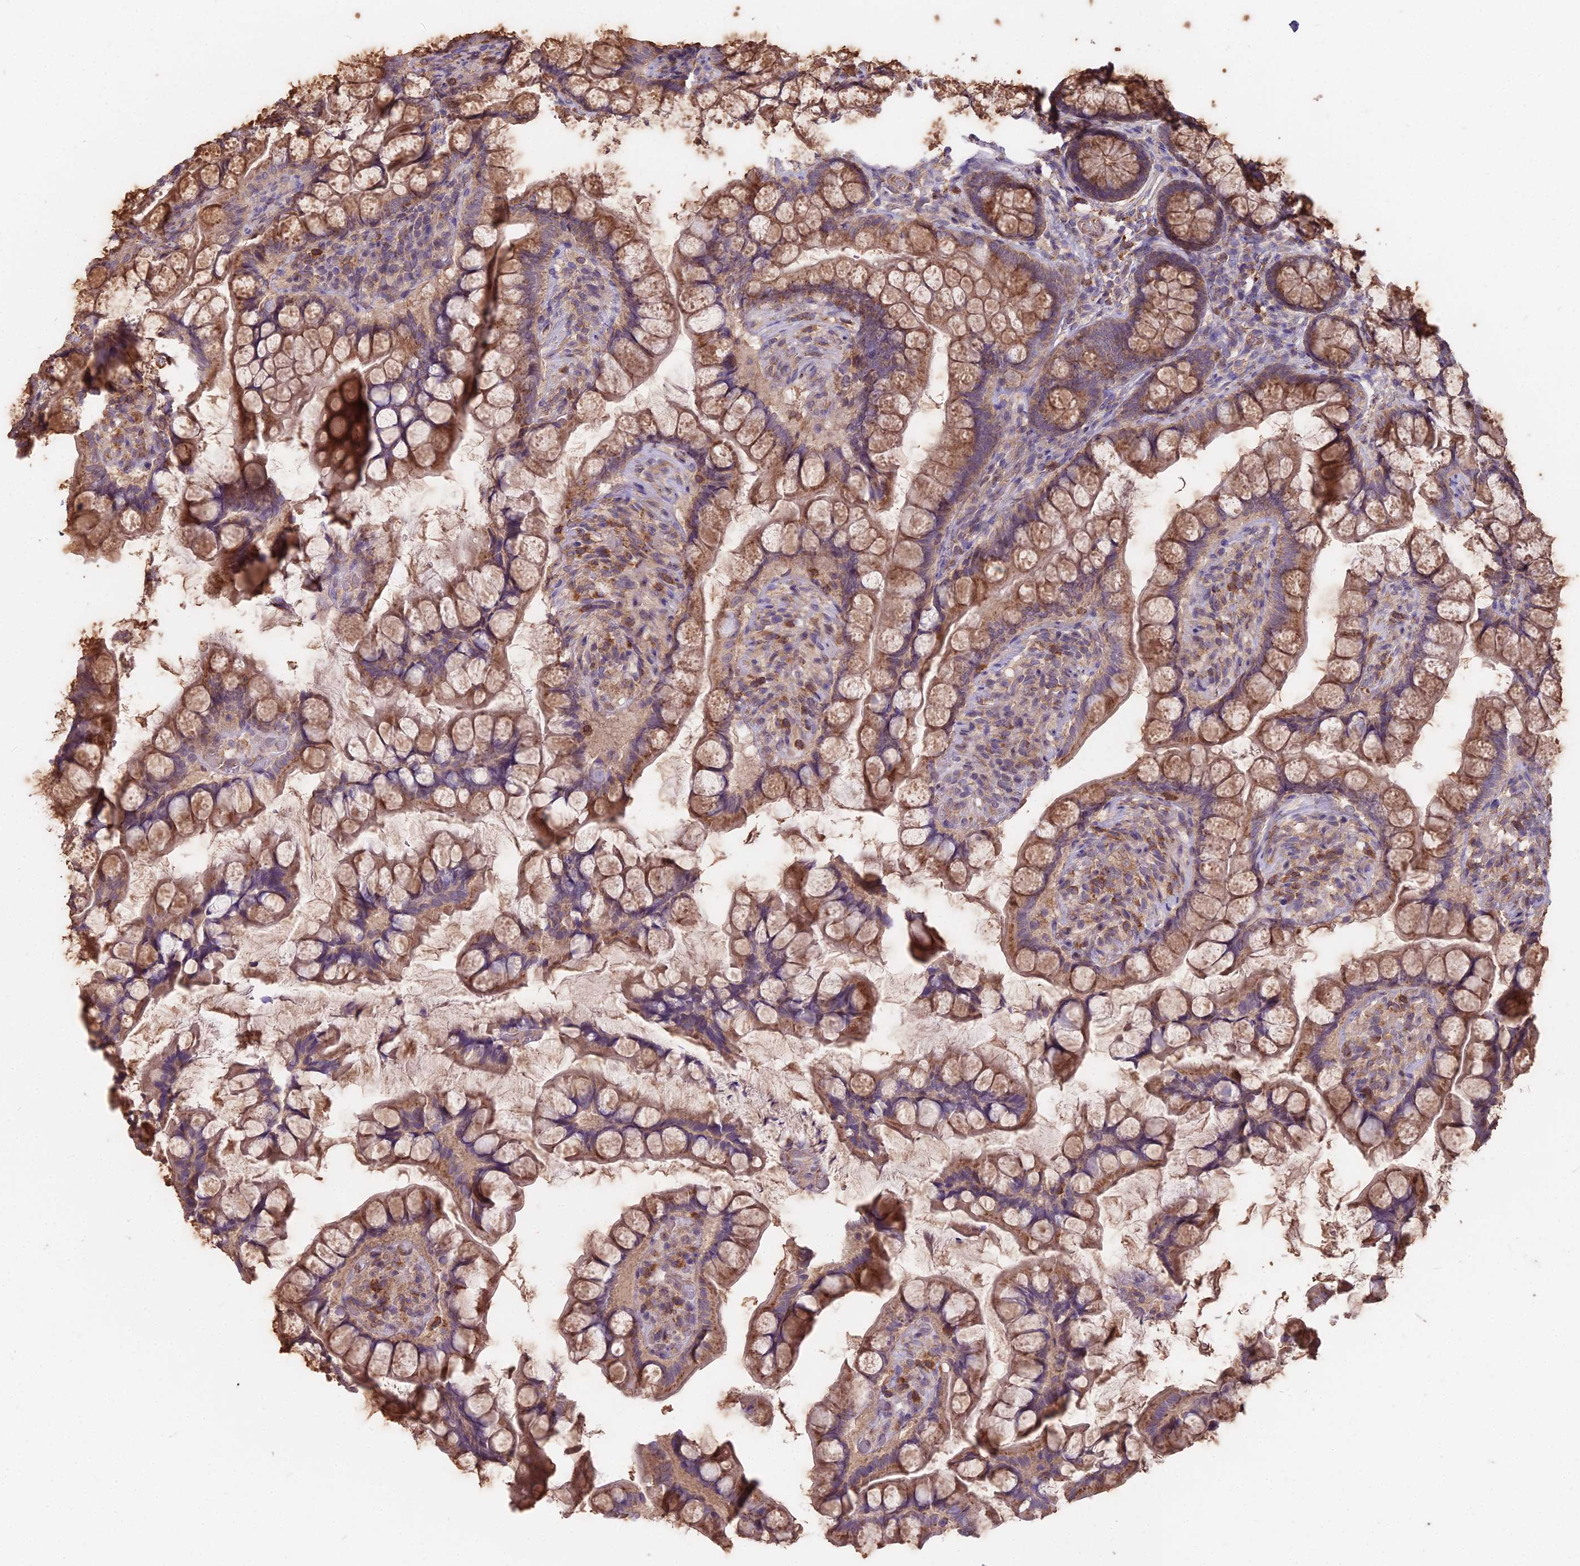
{"staining": {"intensity": "moderate", "quantity": ">75%", "location": "cytoplasmic/membranous"}, "tissue": "small intestine", "cell_type": "Glandular cells", "image_type": "normal", "snomed": [{"axis": "morphology", "description": "Normal tissue, NOS"}, {"axis": "topography", "description": "Small intestine"}], "caption": "Immunohistochemical staining of normal small intestine shows medium levels of moderate cytoplasmic/membranous staining in about >75% of glandular cells. The staining was performed using DAB (3,3'-diaminobenzidine) to visualize the protein expression in brown, while the nuclei were stained in blue with hematoxylin (Magnification: 20x).", "gene": "CEMIP2", "patient": {"sex": "male", "age": 70}}